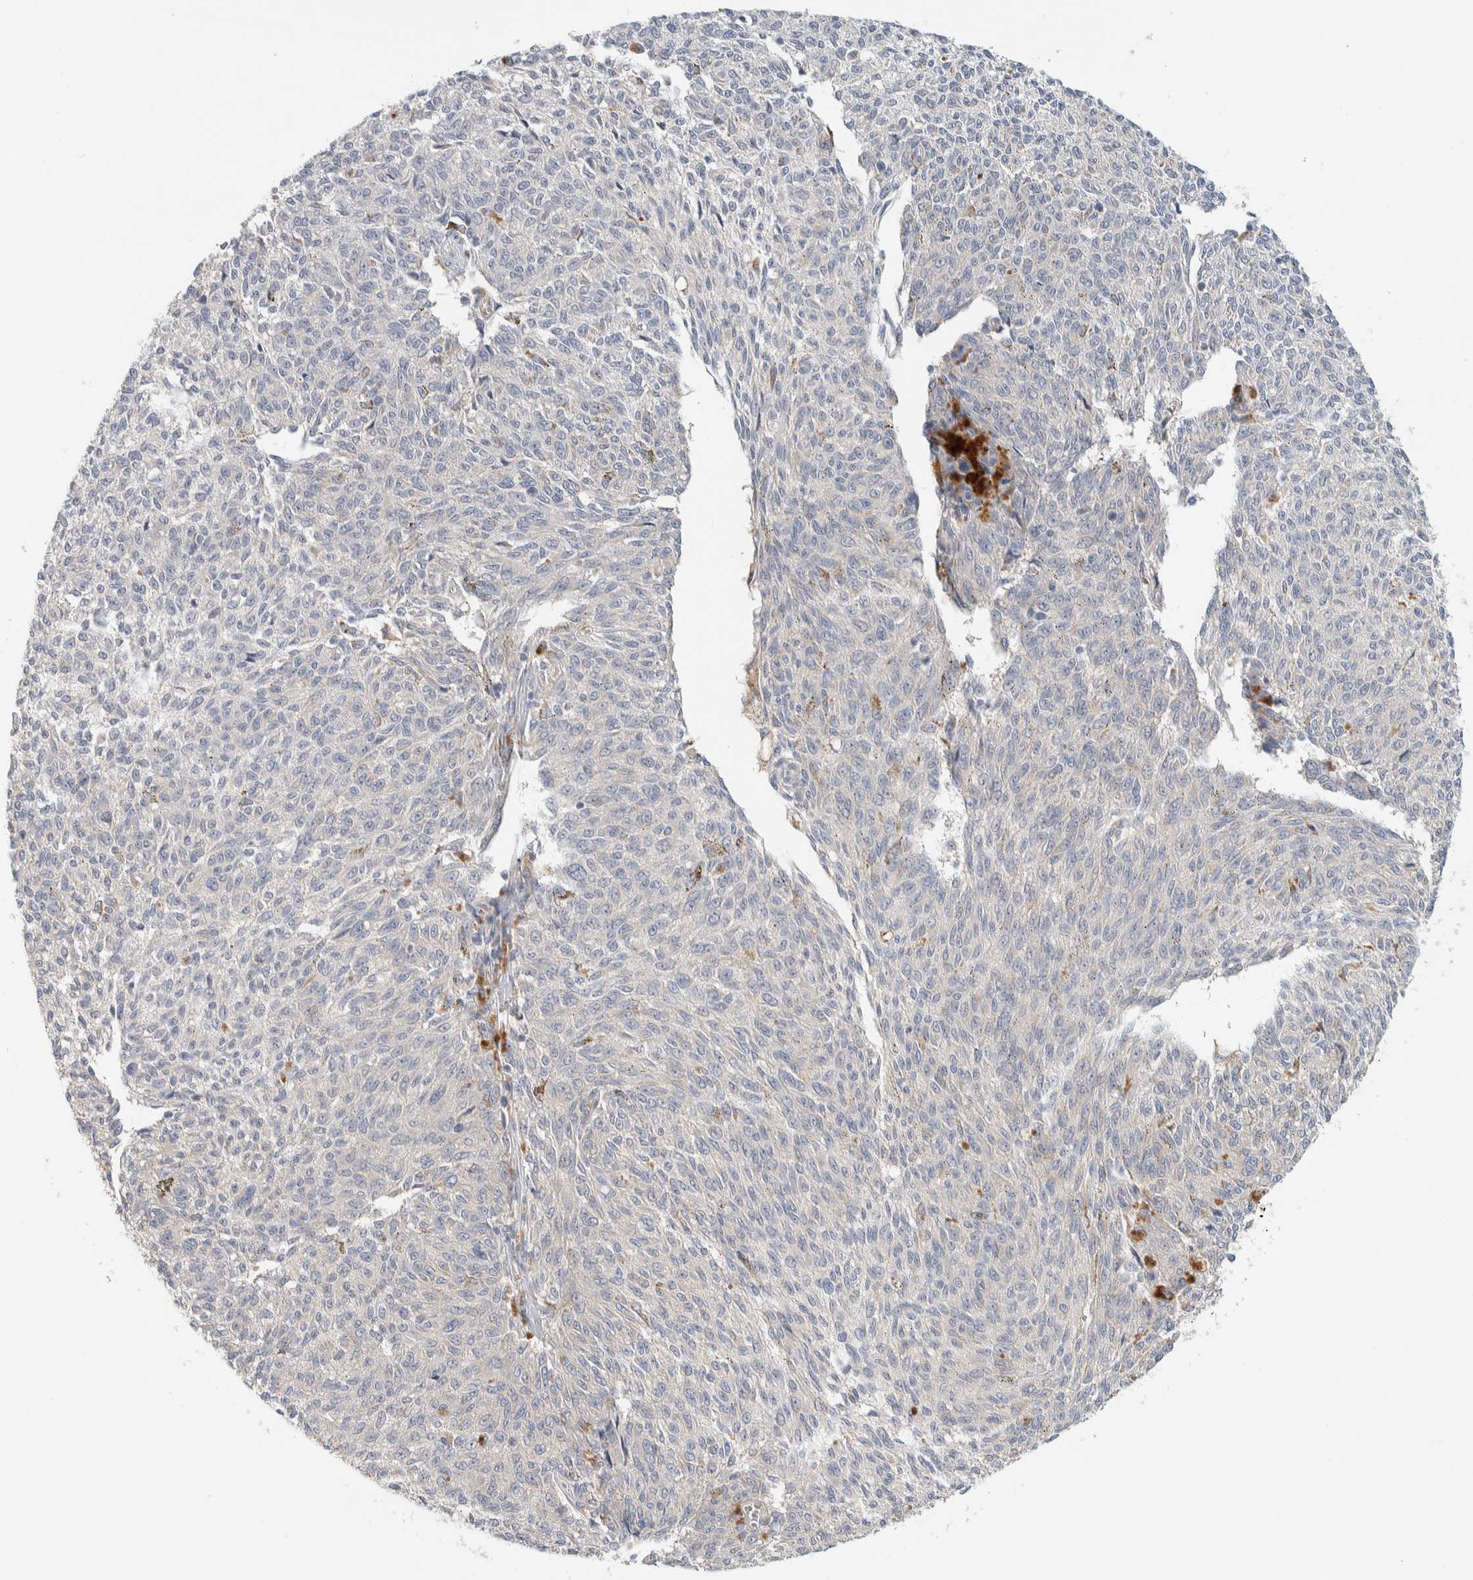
{"staining": {"intensity": "negative", "quantity": "none", "location": "none"}, "tissue": "melanoma", "cell_type": "Tumor cells", "image_type": "cancer", "snomed": [{"axis": "morphology", "description": "Malignant melanoma, NOS"}, {"axis": "topography", "description": "Skin"}], "caption": "IHC histopathology image of neoplastic tissue: melanoma stained with DAB reveals no significant protein staining in tumor cells.", "gene": "GCLM", "patient": {"sex": "female", "age": 72}}